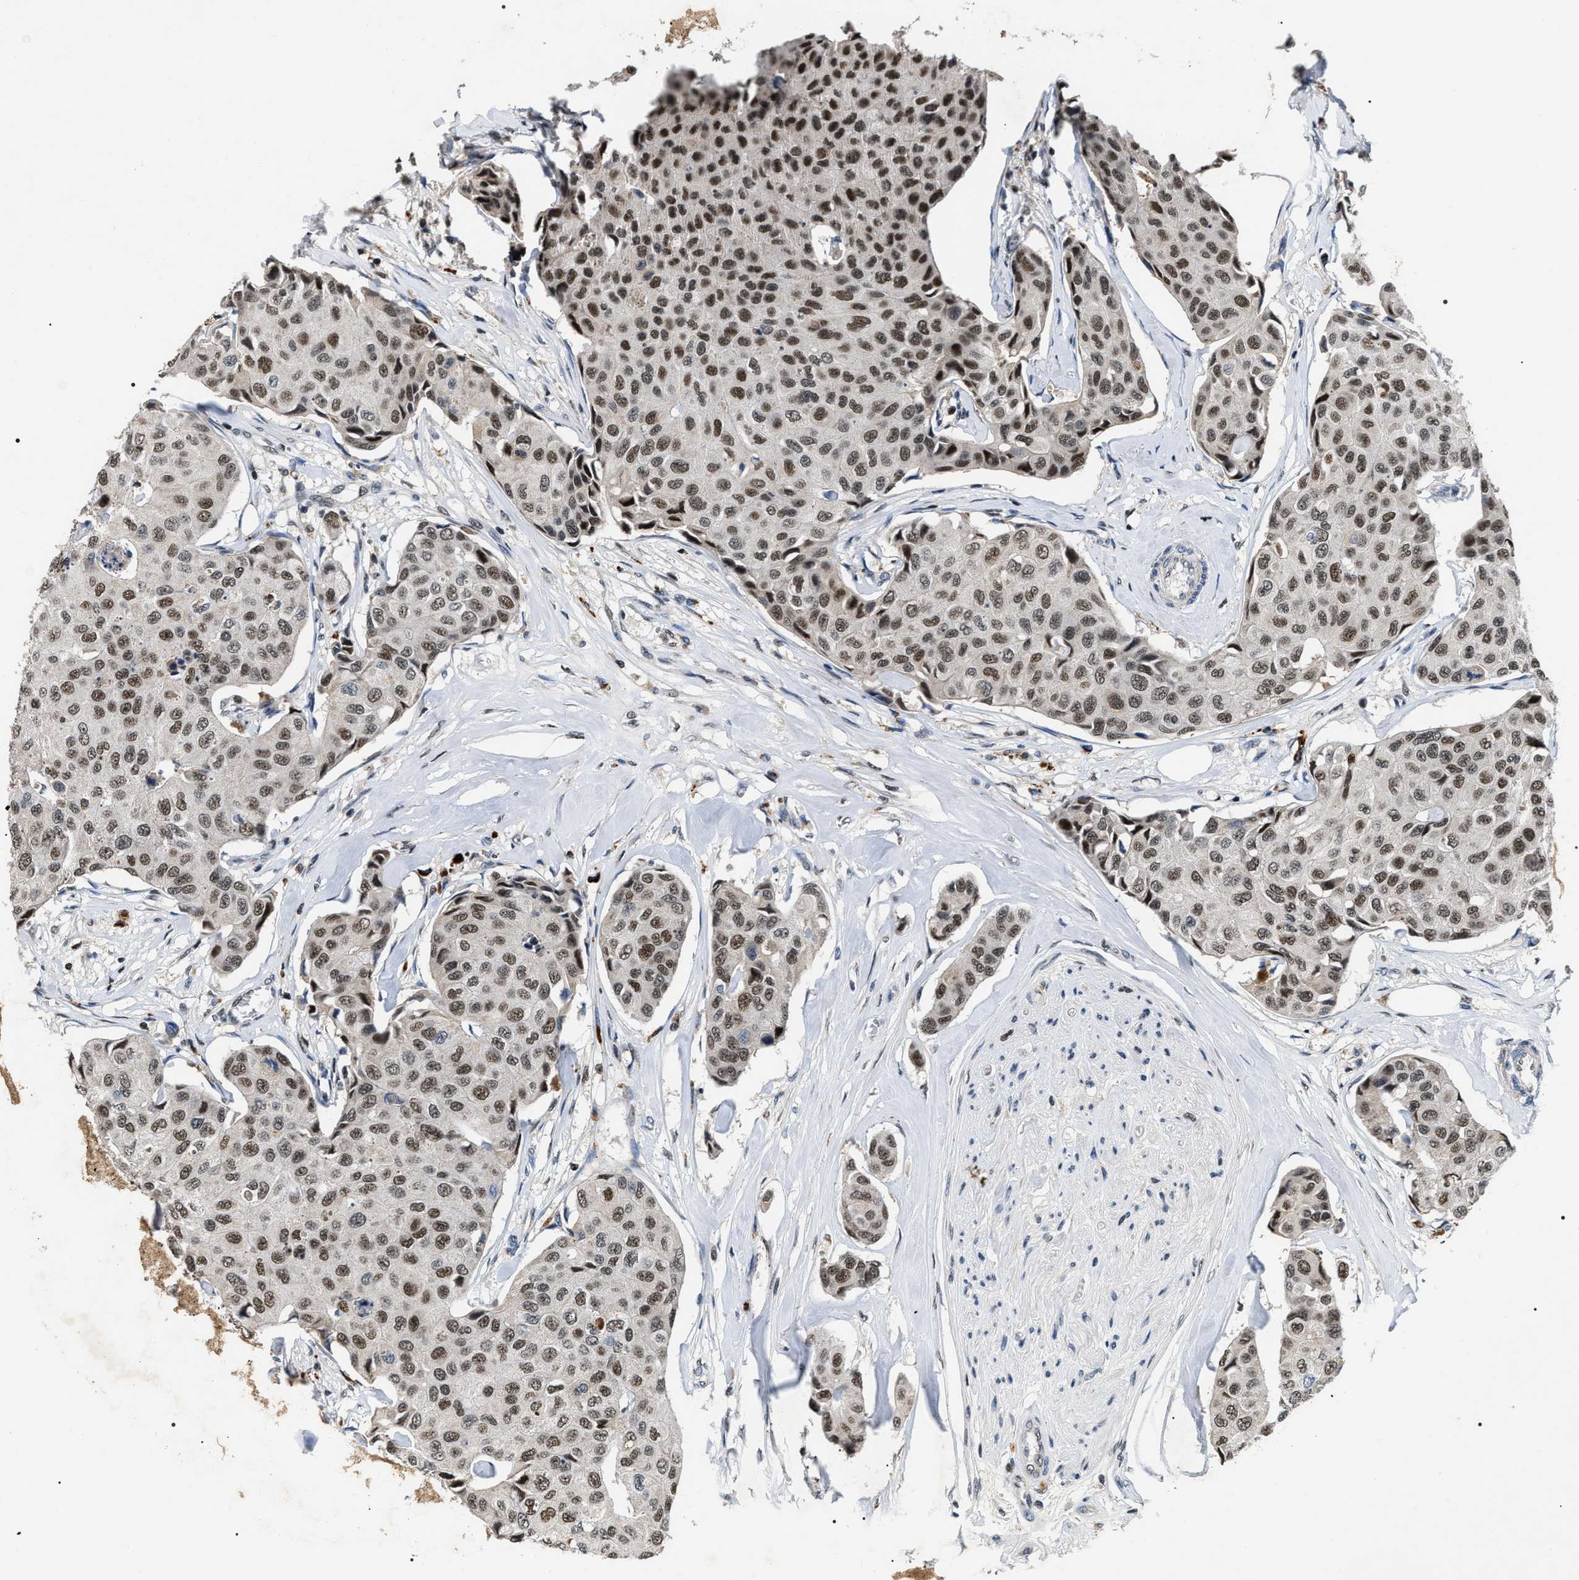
{"staining": {"intensity": "moderate", "quantity": ">75%", "location": "nuclear"}, "tissue": "breast cancer", "cell_type": "Tumor cells", "image_type": "cancer", "snomed": [{"axis": "morphology", "description": "Duct carcinoma"}, {"axis": "topography", "description": "Breast"}], "caption": "This is a histology image of immunohistochemistry staining of breast cancer, which shows moderate staining in the nuclear of tumor cells.", "gene": "C7orf25", "patient": {"sex": "female", "age": 80}}